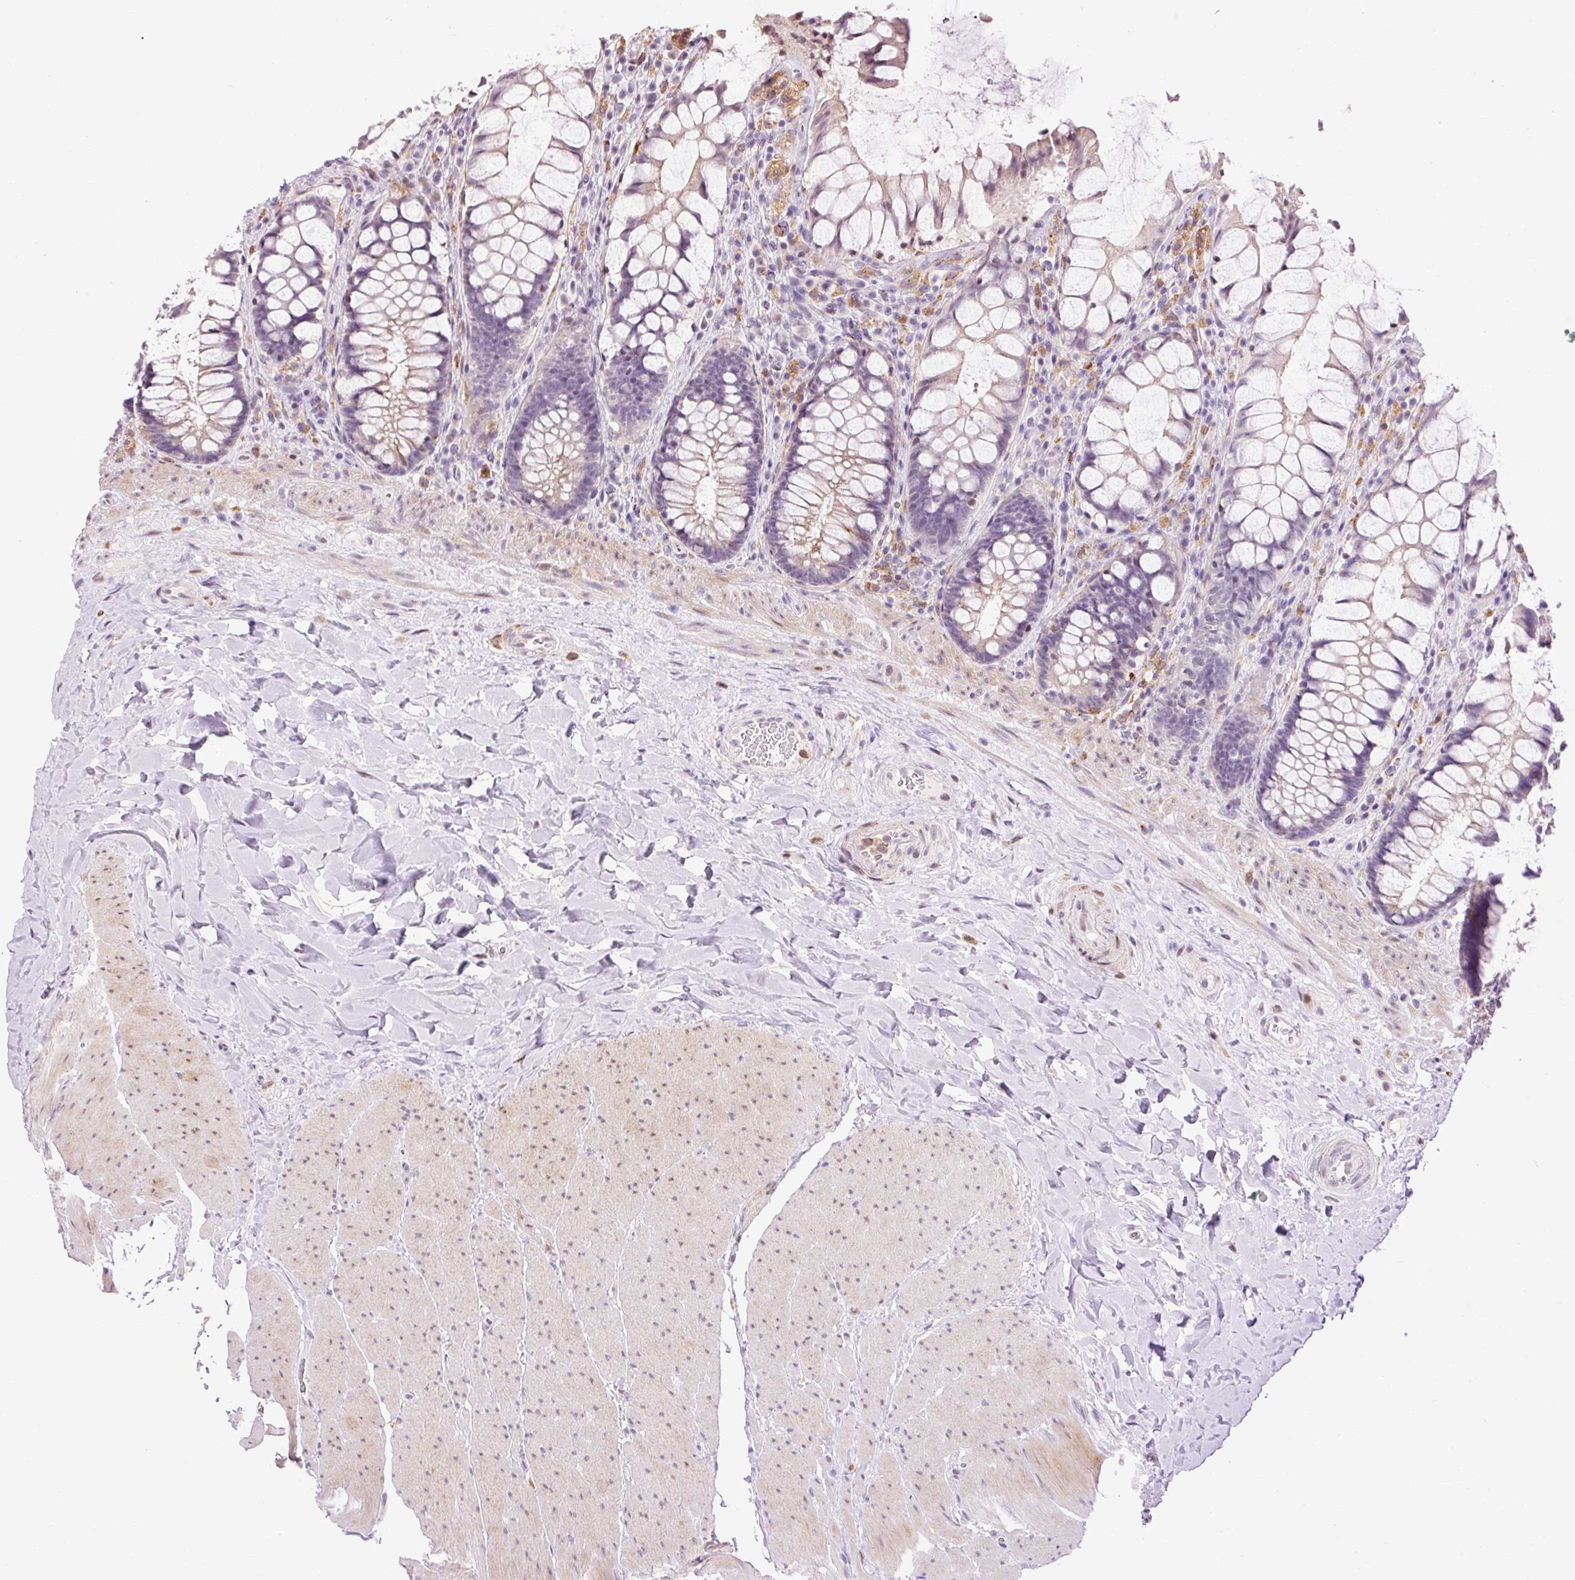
{"staining": {"intensity": "weak", "quantity": "<25%", "location": "nuclear"}, "tissue": "rectum", "cell_type": "Glandular cells", "image_type": "normal", "snomed": [{"axis": "morphology", "description": "Normal tissue, NOS"}, {"axis": "topography", "description": "Rectum"}], "caption": "An immunohistochemistry photomicrograph of benign rectum is shown. There is no staining in glandular cells of rectum. (Brightfield microscopy of DAB (3,3'-diaminobenzidine) immunohistochemistry (IHC) at high magnification).", "gene": "LY86", "patient": {"sex": "female", "age": 58}}